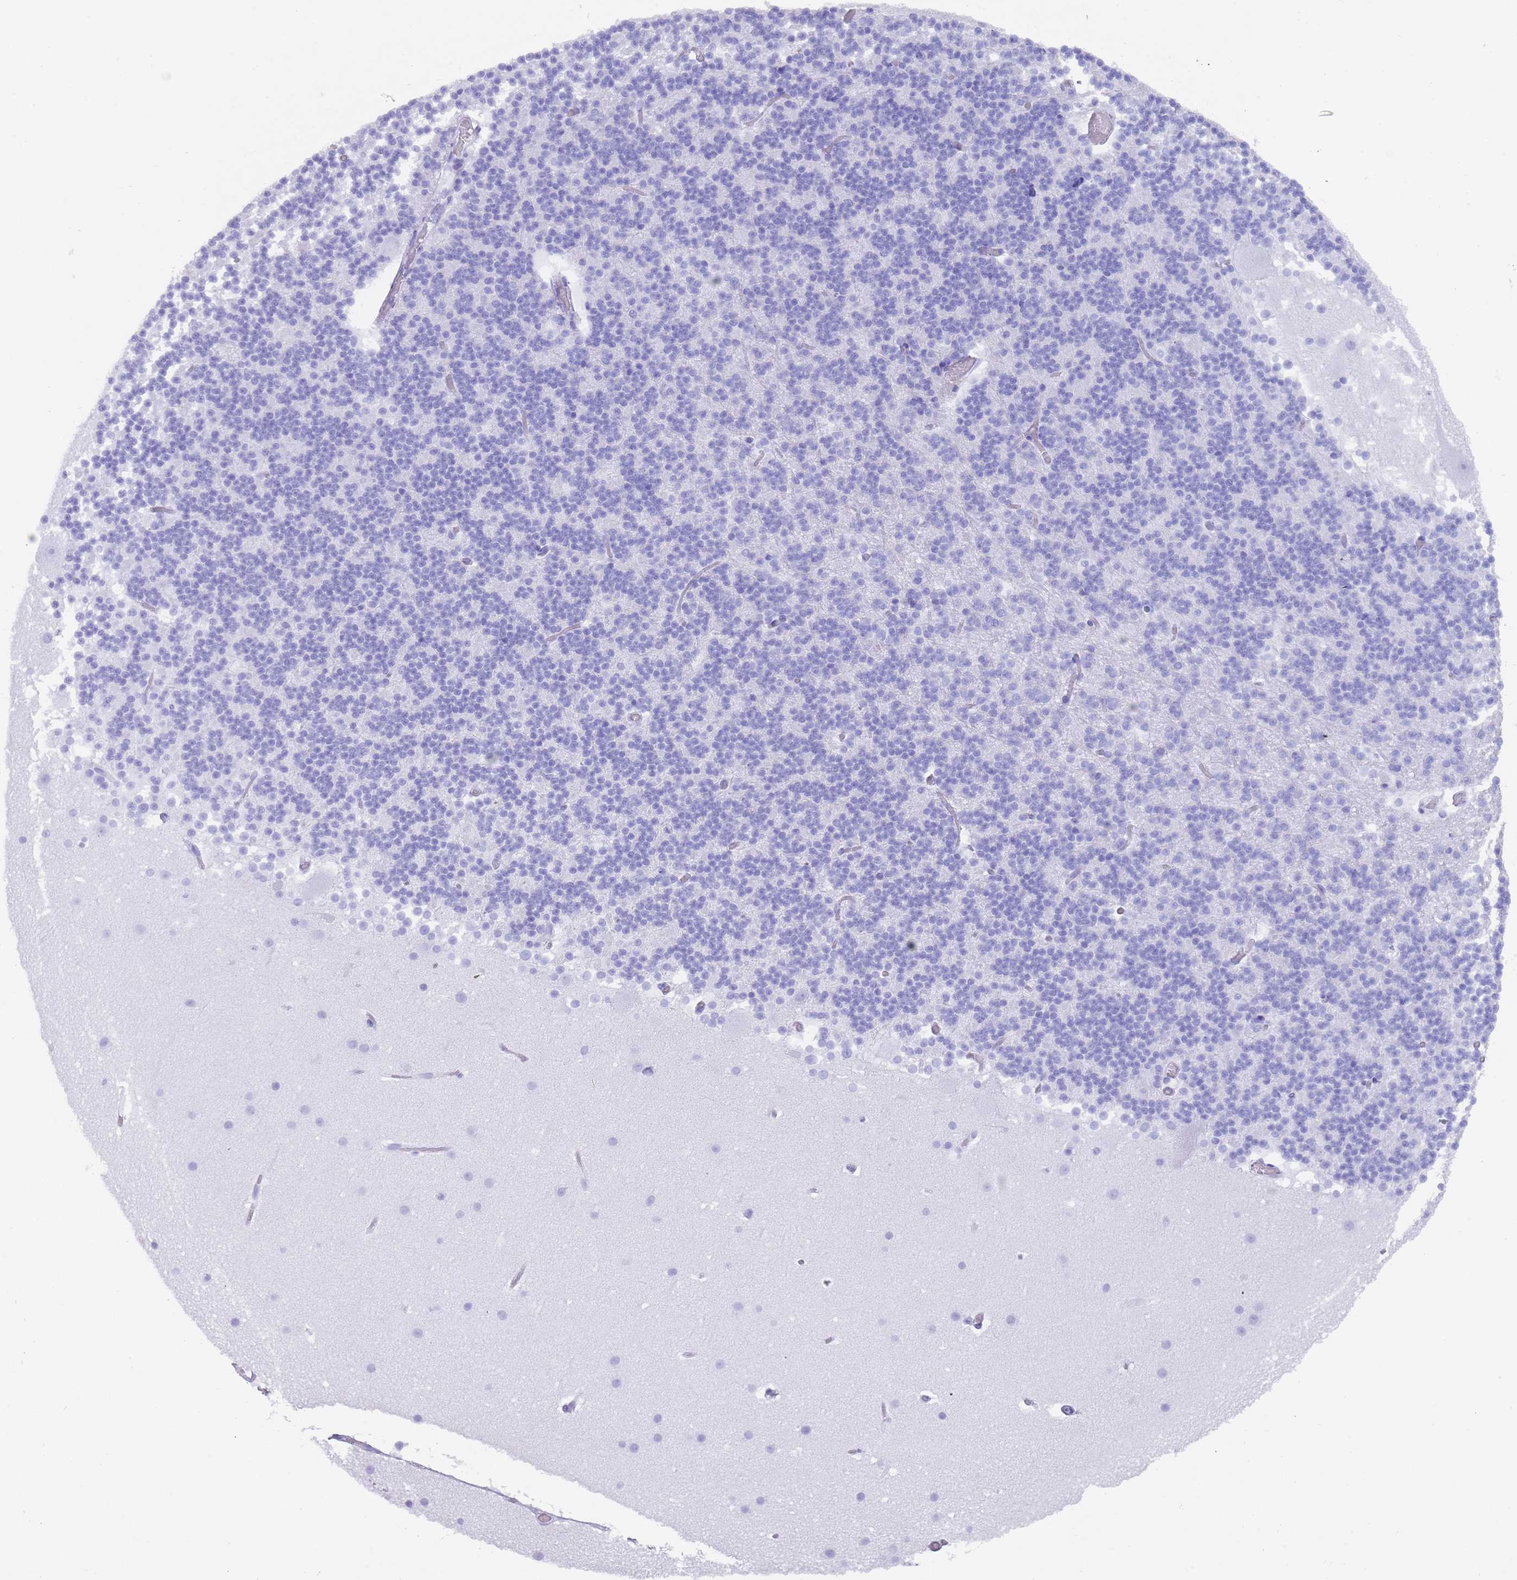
{"staining": {"intensity": "negative", "quantity": "none", "location": "none"}, "tissue": "cerebellum", "cell_type": "Cells in granular layer", "image_type": "normal", "snomed": [{"axis": "morphology", "description": "Normal tissue, NOS"}, {"axis": "topography", "description": "Cerebellum"}], "caption": "Human cerebellum stained for a protein using immunohistochemistry shows no expression in cells in granular layer.", "gene": "MYADML2", "patient": {"sex": "male", "age": 57}}